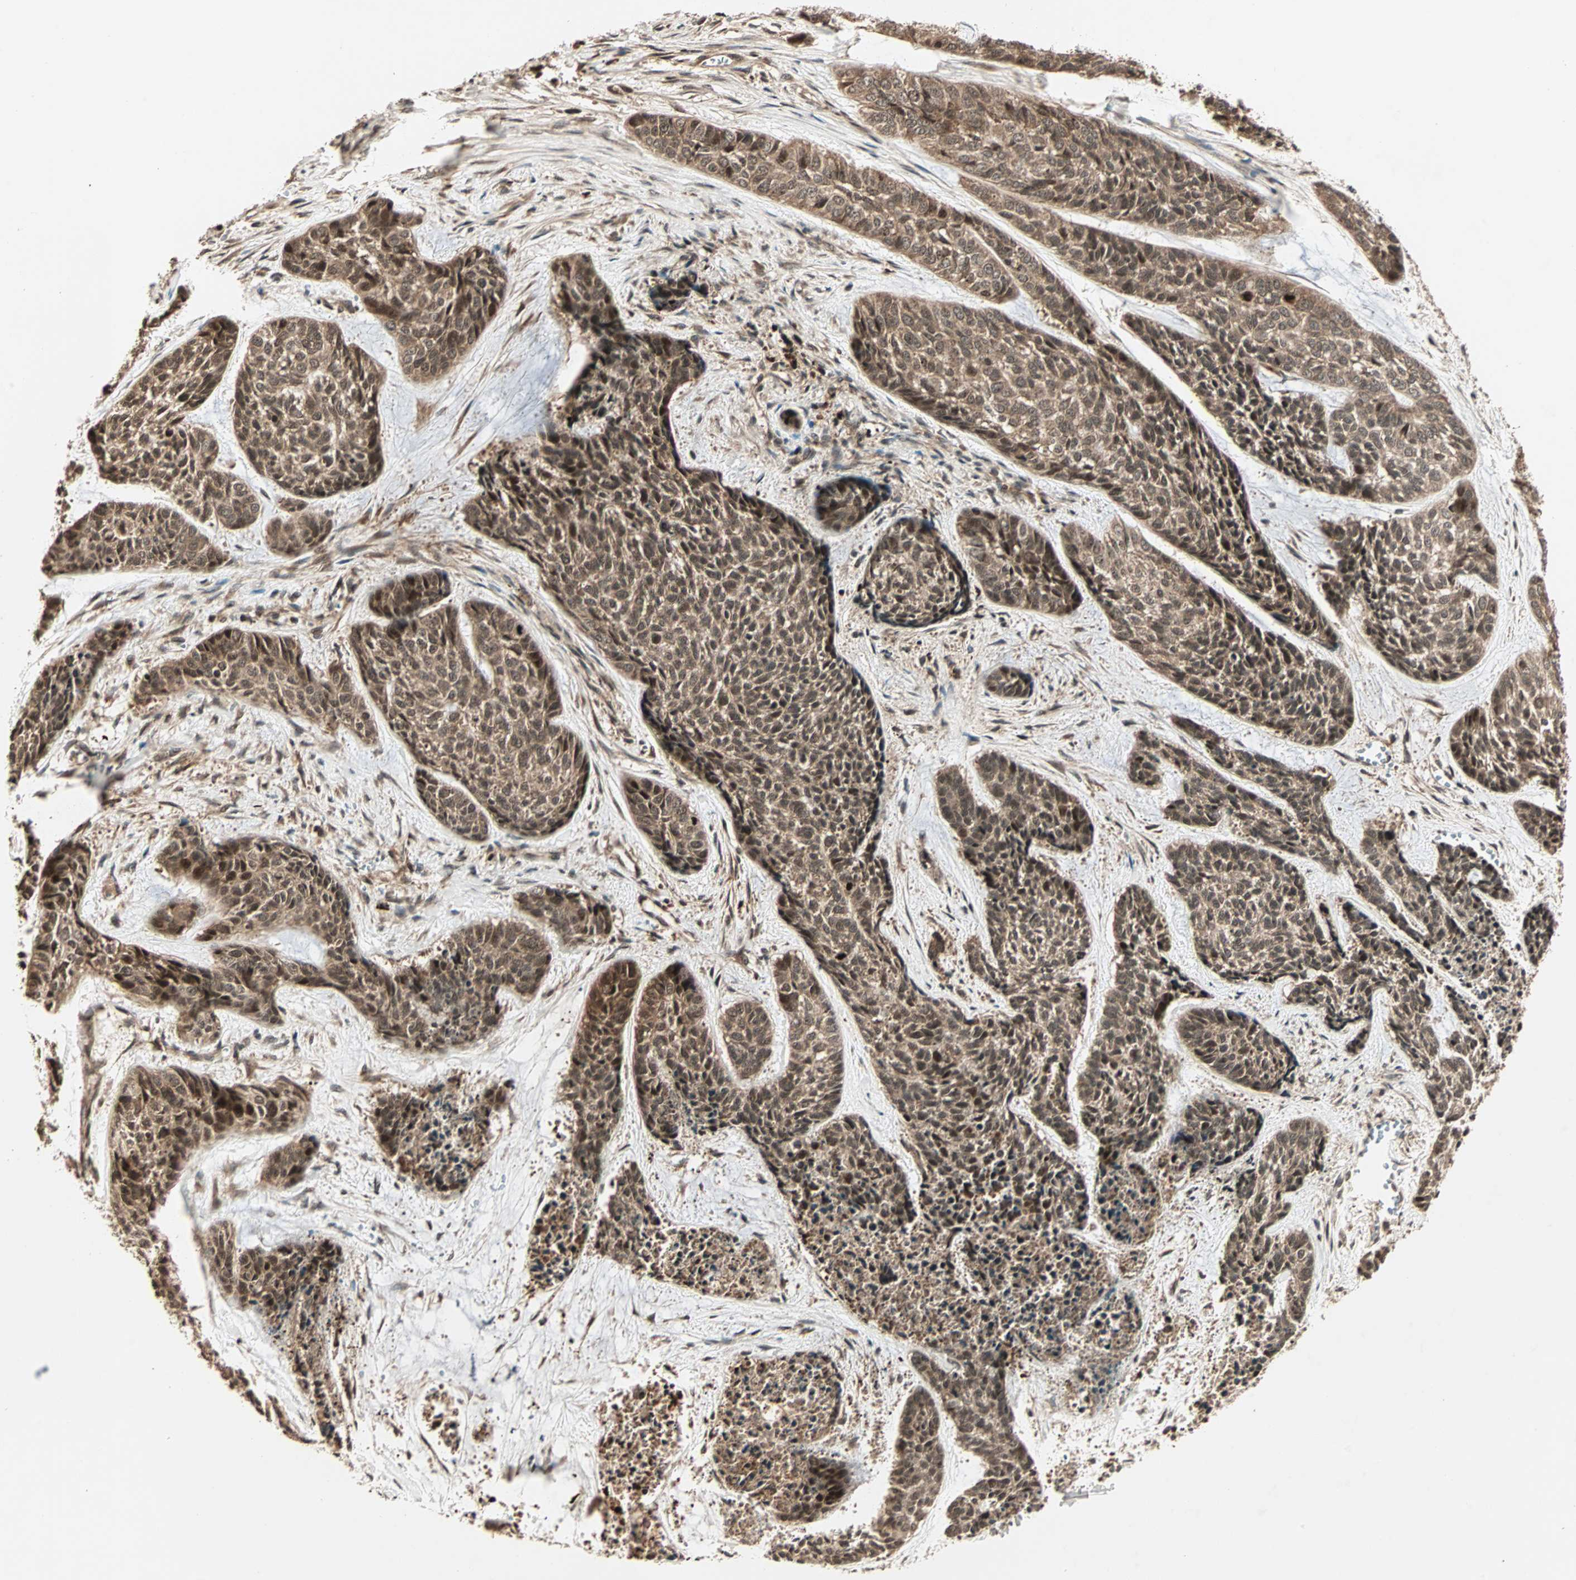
{"staining": {"intensity": "strong", "quantity": ">75%", "location": "cytoplasmic/membranous,nuclear"}, "tissue": "skin cancer", "cell_type": "Tumor cells", "image_type": "cancer", "snomed": [{"axis": "morphology", "description": "Basal cell carcinoma"}, {"axis": "topography", "description": "Skin"}], "caption": "A micrograph of human skin basal cell carcinoma stained for a protein demonstrates strong cytoplasmic/membranous and nuclear brown staining in tumor cells. (DAB (3,3'-diaminobenzidine) IHC with brightfield microscopy, high magnification).", "gene": "RFFL", "patient": {"sex": "female", "age": 64}}